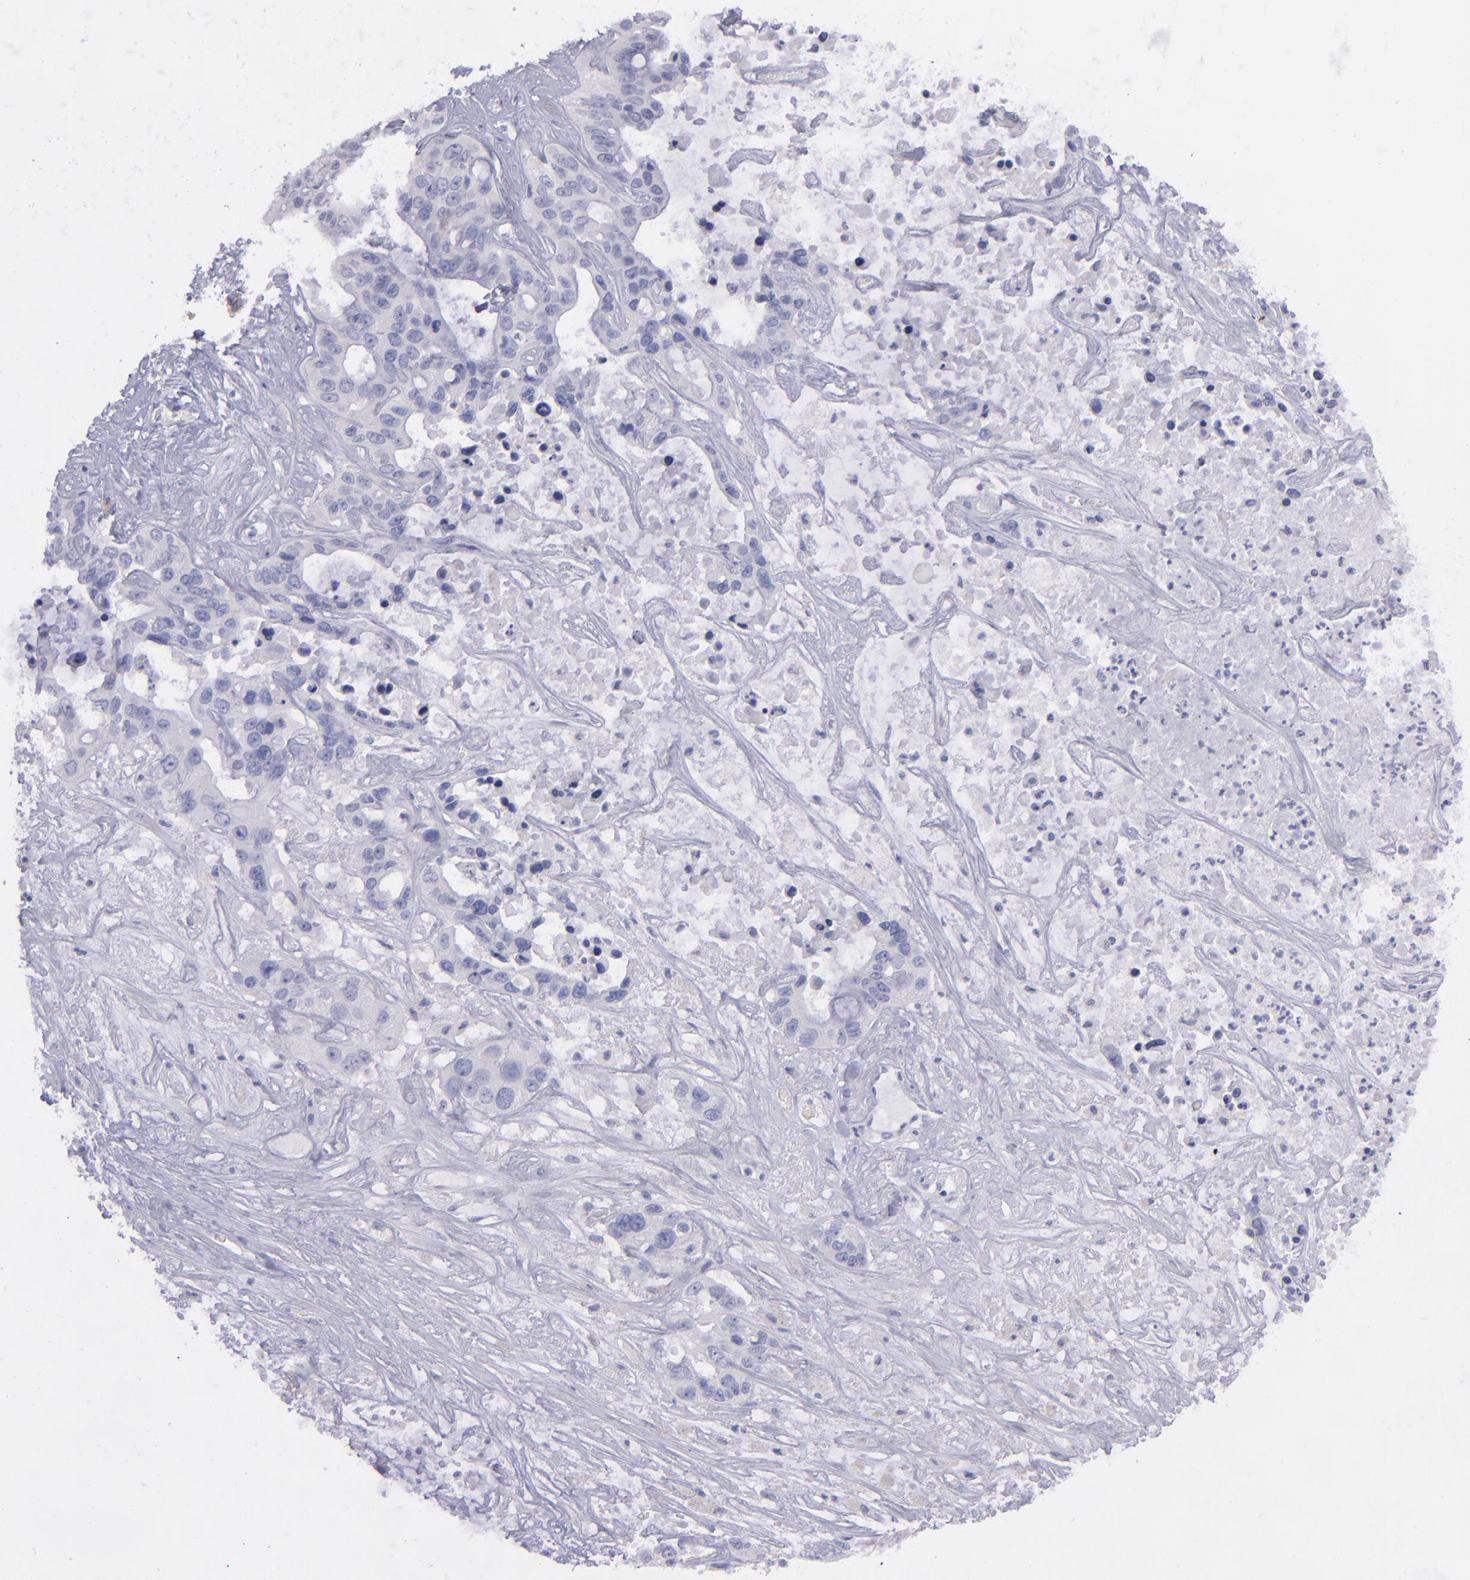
{"staining": {"intensity": "negative", "quantity": "none", "location": "none"}, "tissue": "liver cancer", "cell_type": "Tumor cells", "image_type": "cancer", "snomed": [{"axis": "morphology", "description": "Cholangiocarcinoma"}, {"axis": "topography", "description": "Liver"}], "caption": "This is an IHC photomicrograph of cholangiocarcinoma (liver). There is no expression in tumor cells.", "gene": "SNAP25", "patient": {"sex": "female", "age": 65}}